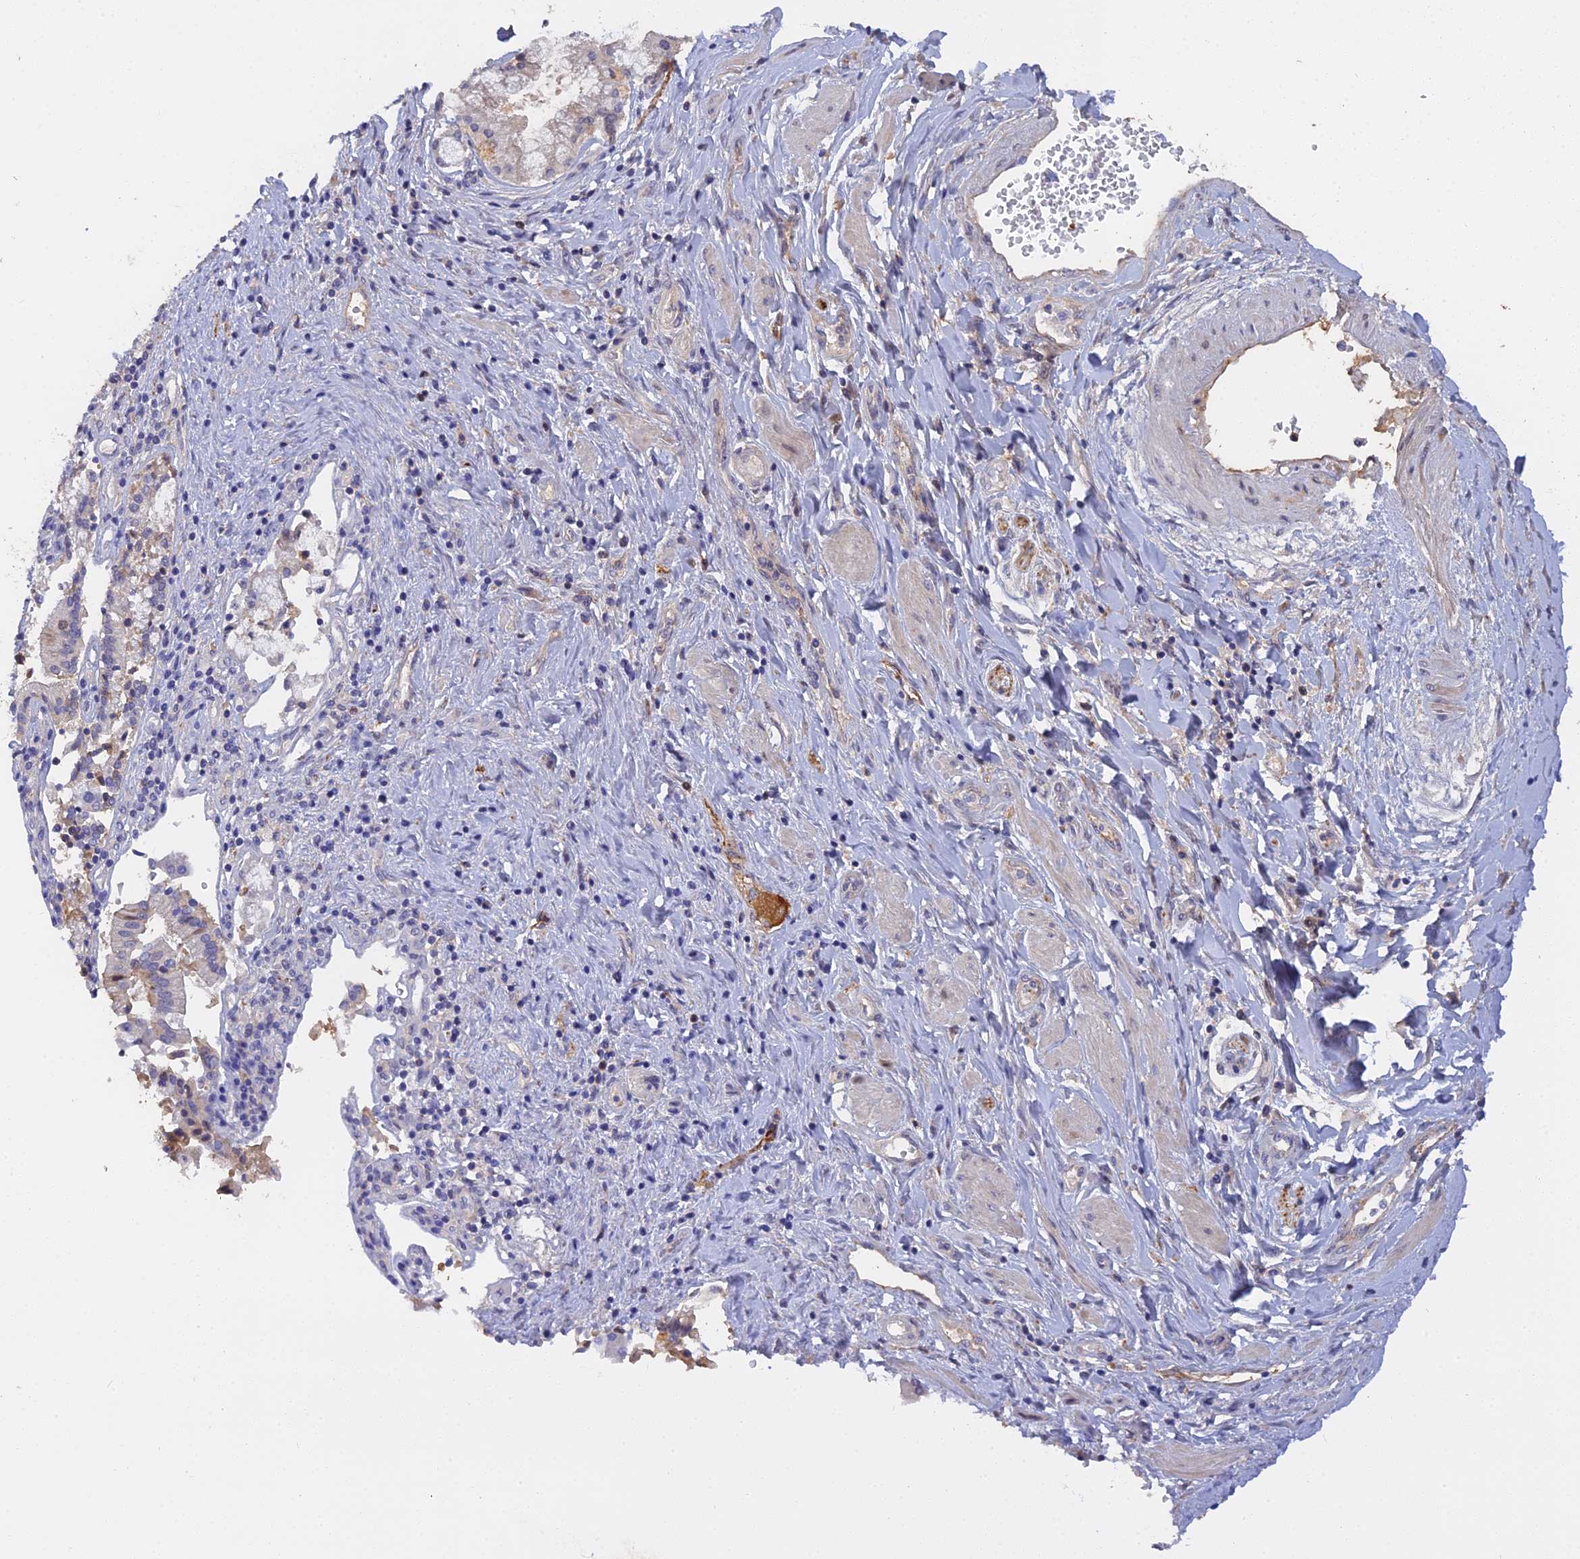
{"staining": {"intensity": "negative", "quantity": "none", "location": "none"}, "tissue": "pancreatic cancer", "cell_type": "Tumor cells", "image_type": "cancer", "snomed": [{"axis": "morphology", "description": "Adenocarcinoma, NOS"}, {"axis": "topography", "description": "Pancreas"}], "caption": "This is an immunohistochemistry (IHC) histopathology image of pancreatic adenocarcinoma. There is no positivity in tumor cells.", "gene": "PZP", "patient": {"sex": "male", "age": 46}}